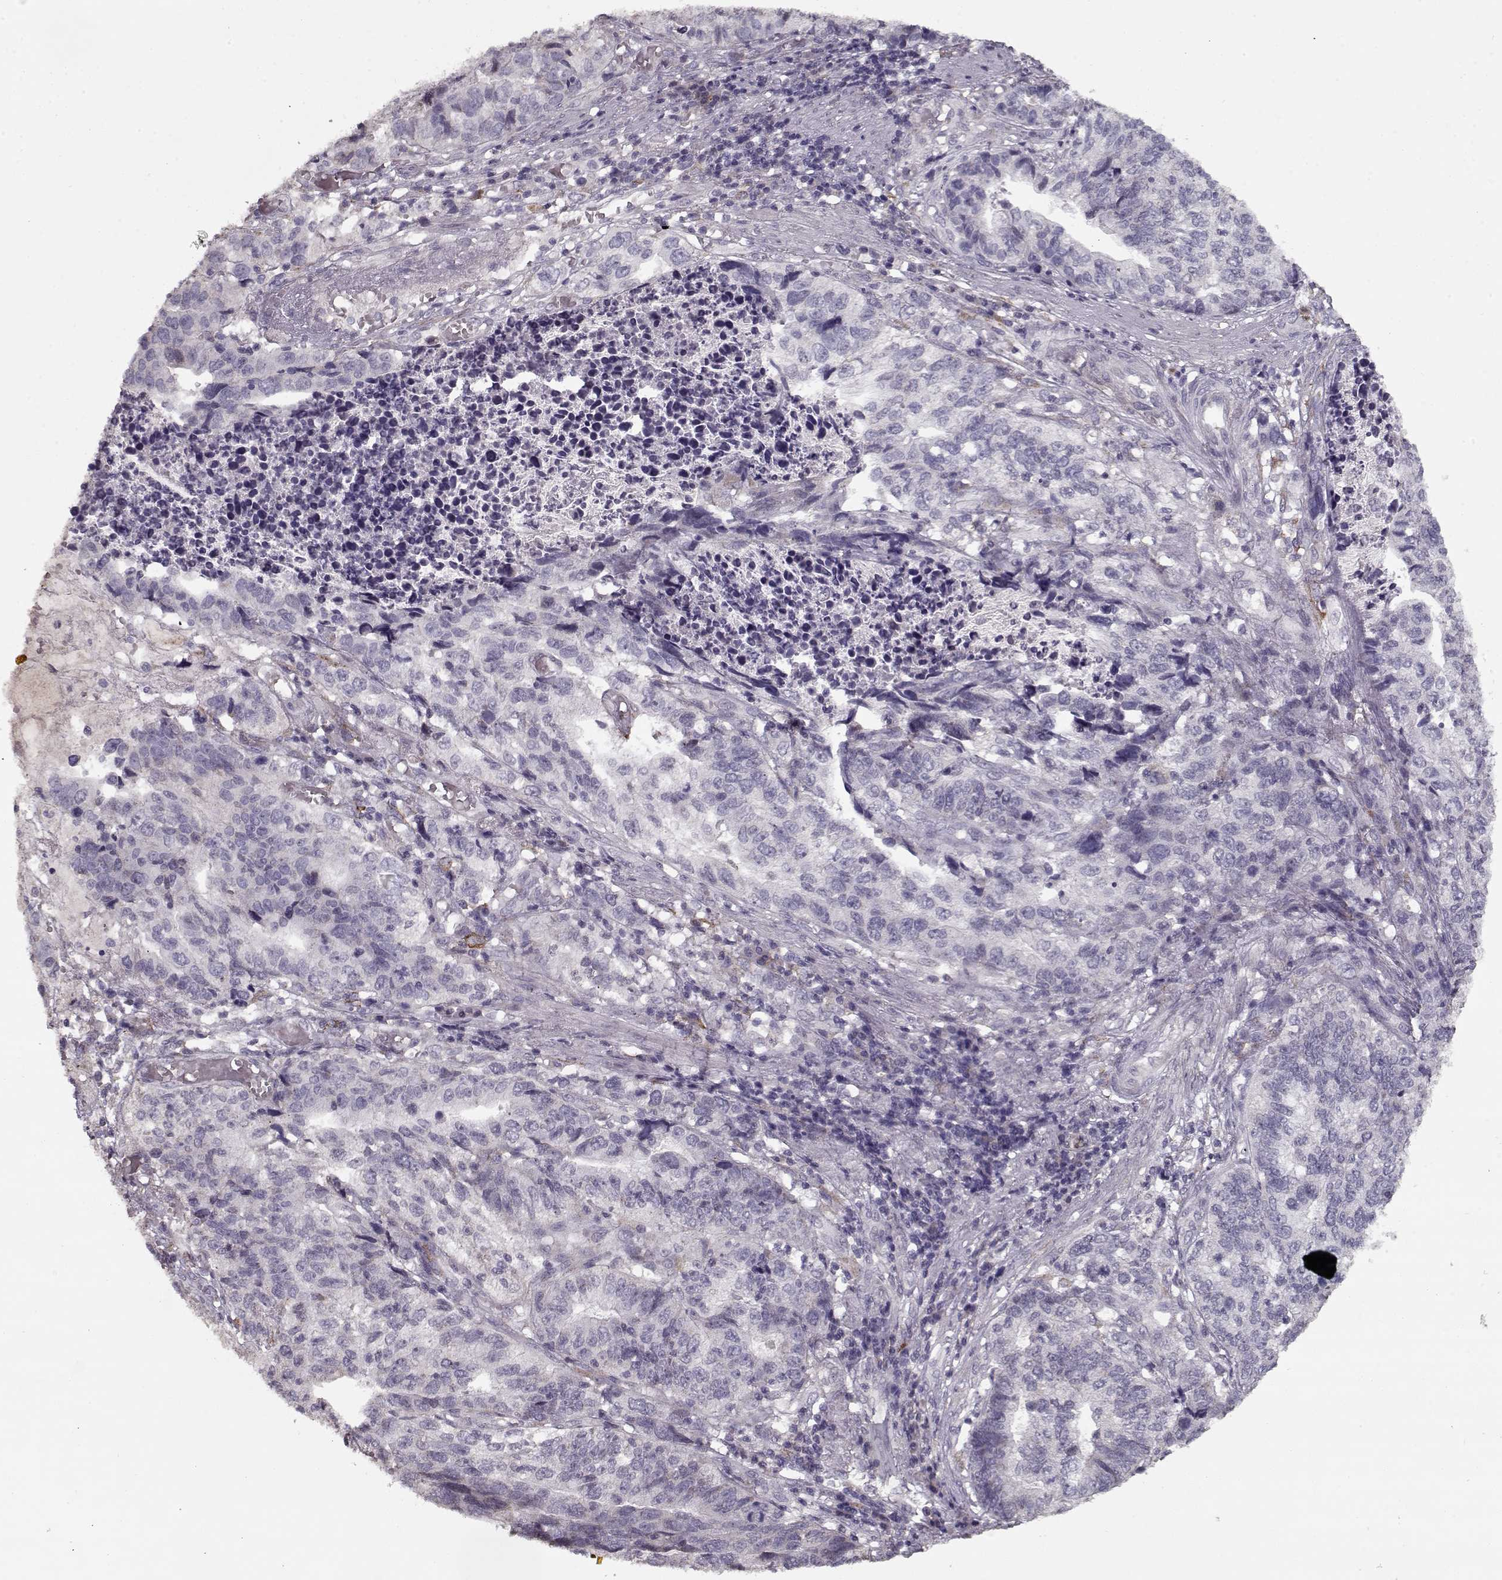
{"staining": {"intensity": "negative", "quantity": "none", "location": "none"}, "tissue": "stomach cancer", "cell_type": "Tumor cells", "image_type": "cancer", "snomed": [{"axis": "morphology", "description": "Adenocarcinoma, NOS"}, {"axis": "topography", "description": "Stomach, upper"}], "caption": "An immunohistochemistry (IHC) histopathology image of stomach cancer (adenocarcinoma) is shown. There is no staining in tumor cells of stomach cancer (adenocarcinoma).", "gene": "LAMA2", "patient": {"sex": "female", "age": 67}}